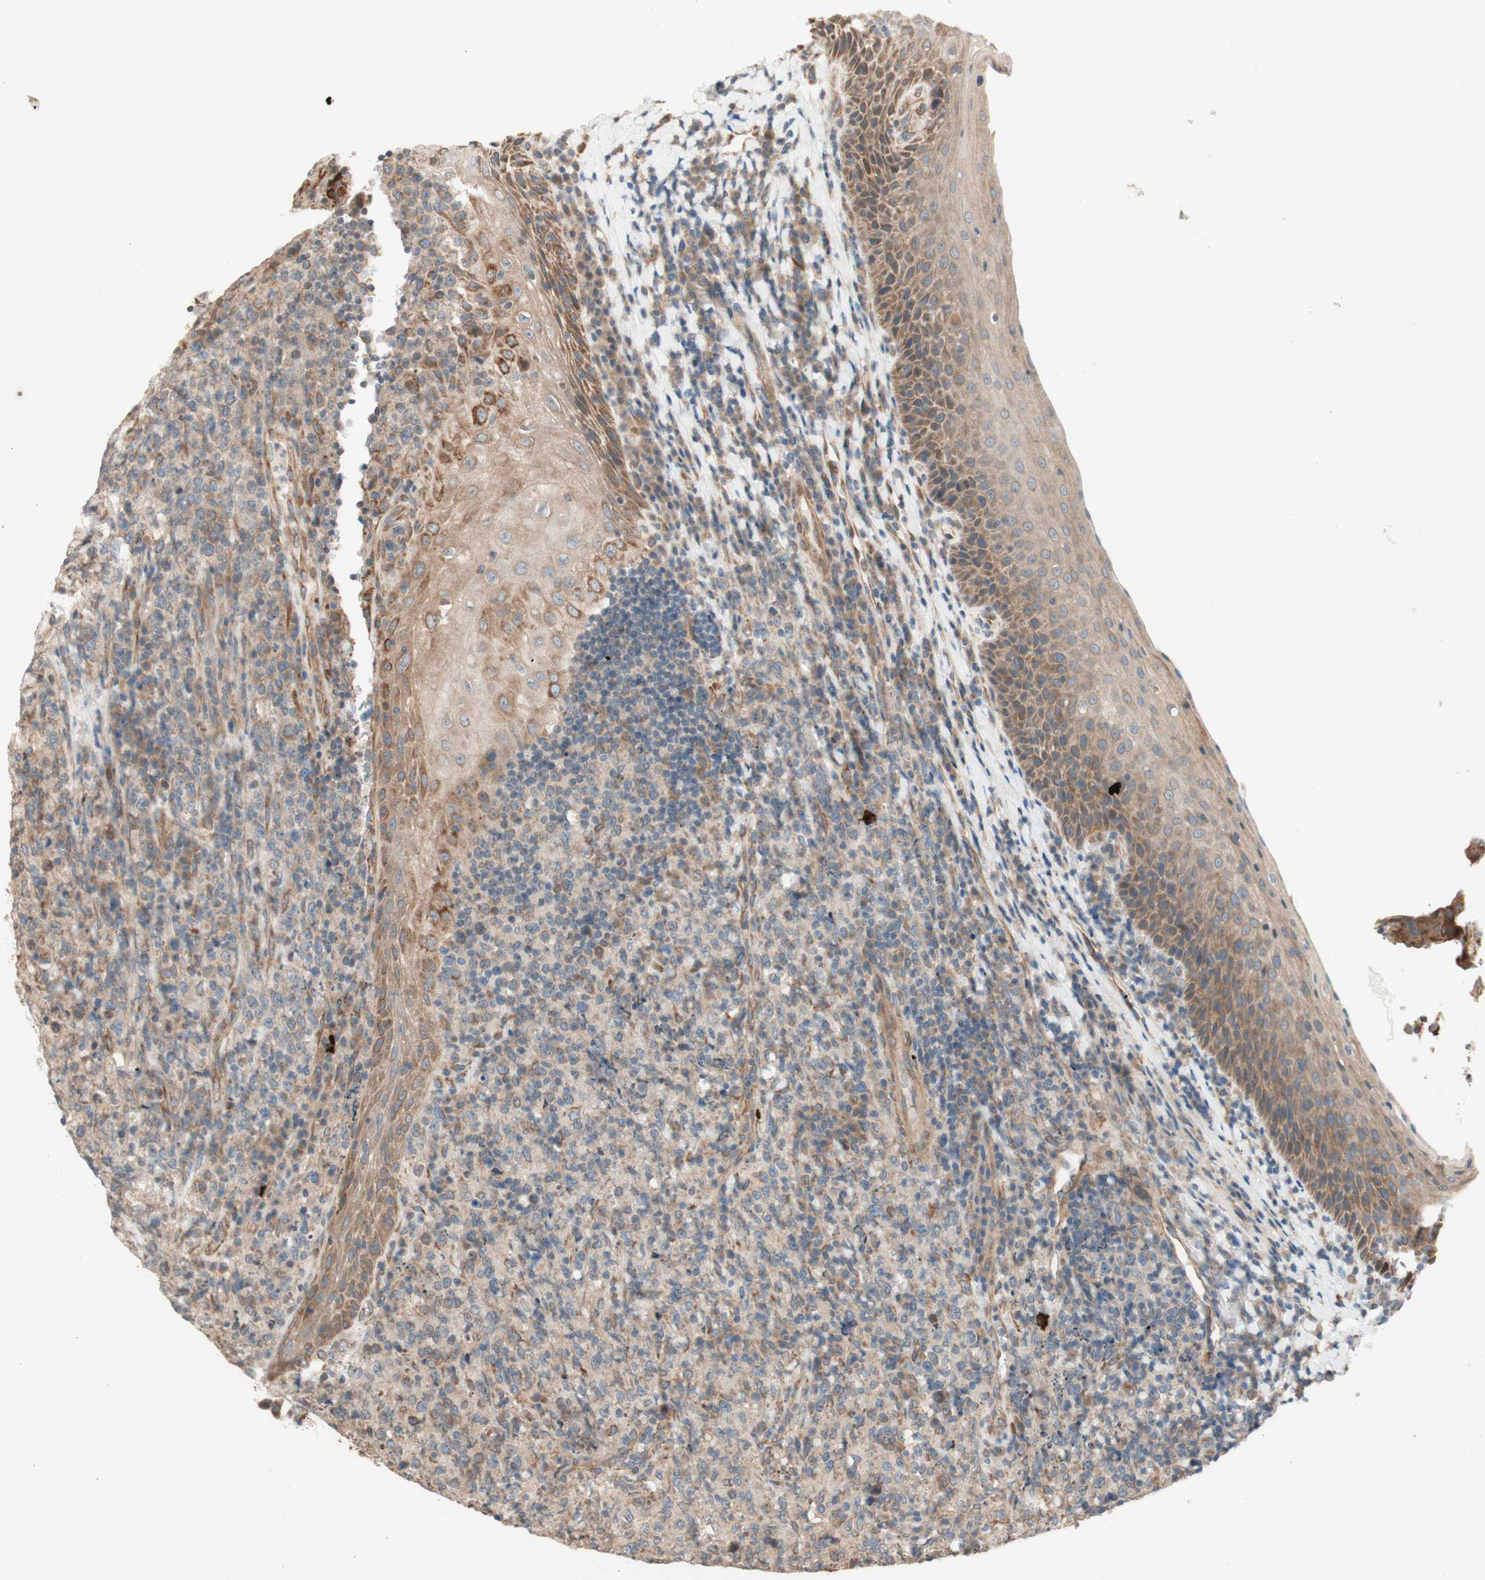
{"staining": {"intensity": "weak", "quantity": ">75%", "location": "cytoplasmic/membranous"}, "tissue": "lymphoma", "cell_type": "Tumor cells", "image_type": "cancer", "snomed": [{"axis": "morphology", "description": "Malignant lymphoma, non-Hodgkin's type, High grade"}, {"axis": "topography", "description": "Tonsil"}], "caption": "Brown immunohistochemical staining in lymphoma shows weak cytoplasmic/membranous positivity in approximately >75% of tumor cells.", "gene": "SOCS2", "patient": {"sex": "female", "age": 36}}